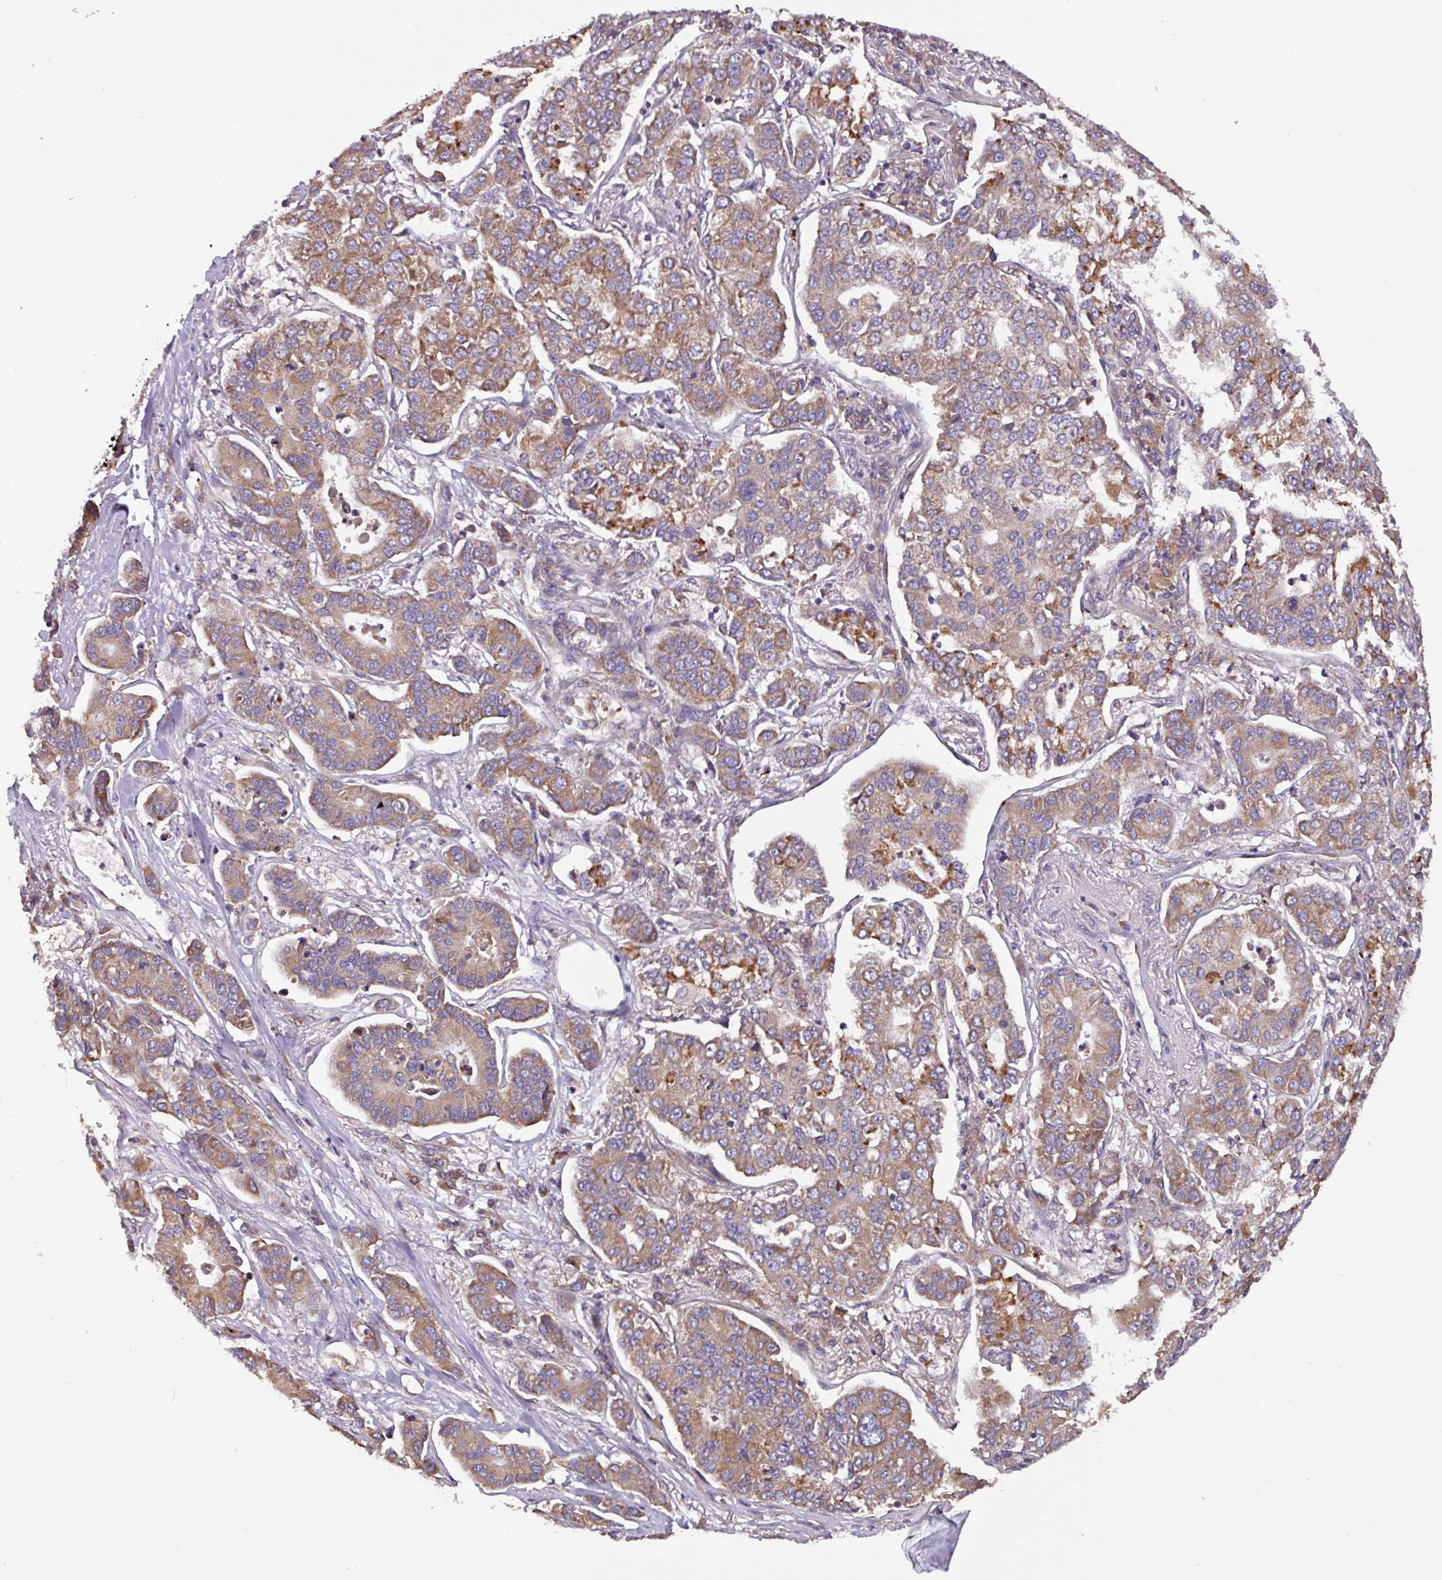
{"staining": {"intensity": "moderate", "quantity": ">75%", "location": "cytoplasmic/membranous"}, "tissue": "lung cancer", "cell_type": "Tumor cells", "image_type": "cancer", "snomed": [{"axis": "morphology", "description": "Adenocarcinoma, NOS"}, {"axis": "topography", "description": "Lung"}], "caption": "Immunohistochemistry (IHC) image of lung adenocarcinoma stained for a protein (brown), which exhibits medium levels of moderate cytoplasmic/membranous staining in about >75% of tumor cells.", "gene": "PTPRQ", "patient": {"sex": "male", "age": 49}}